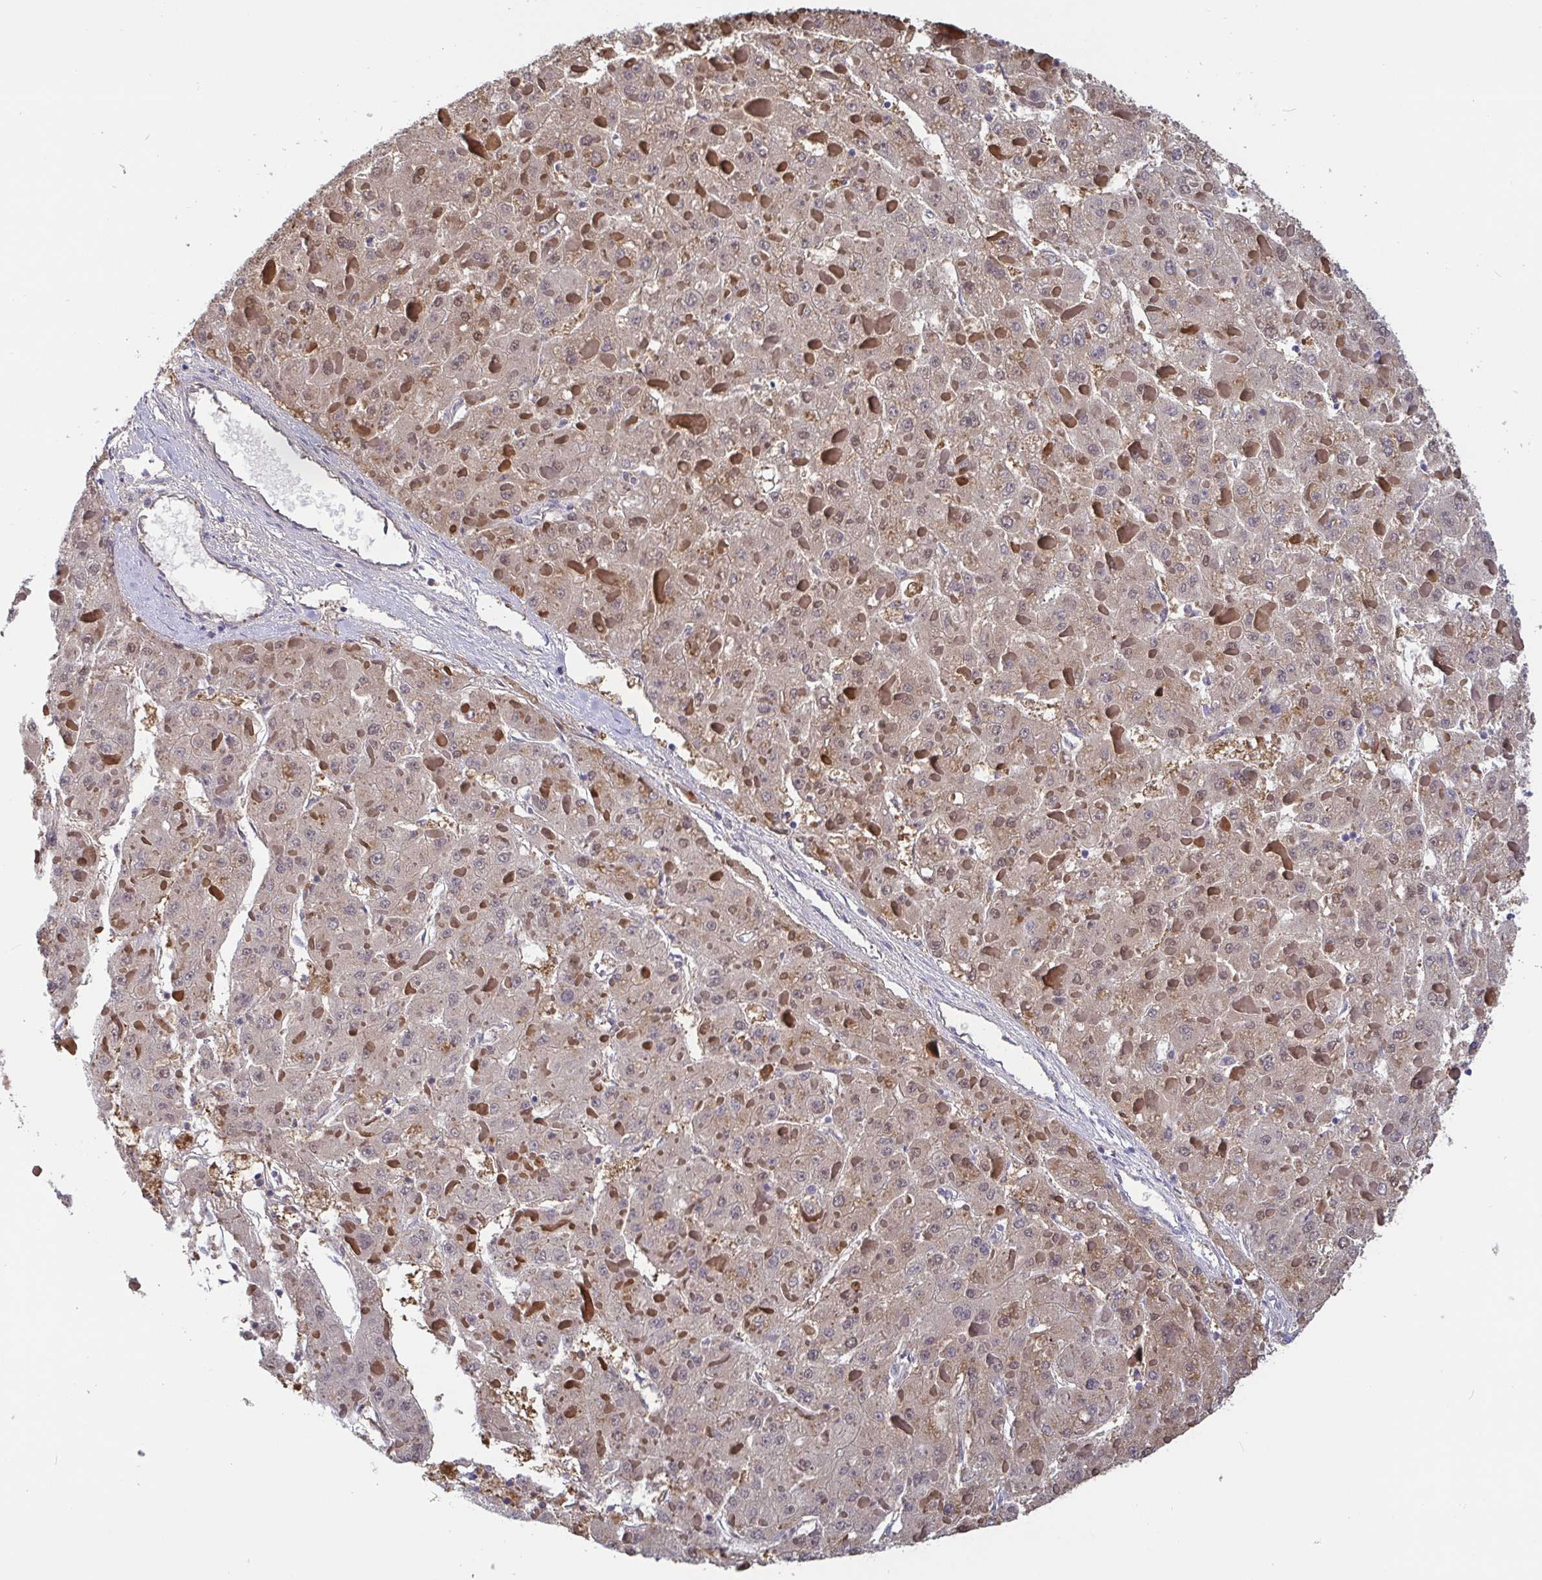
{"staining": {"intensity": "weak", "quantity": "<25%", "location": "cytoplasmic/membranous,nuclear"}, "tissue": "liver cancer", "cell_type": "Tumor cells", "image_type": "cancer", "snomed": [{"axis": "morphology", "description": "Carcinoma, Hepatocellular, NOS"}, {"axis": "topography", "description": "Liver"}], "caption": "This is an immunohistochemistry (IHC) photomicrograph of liver hepatocellular carcinoma. There is no expression in tumor cells.", "gene": "IDH1", "patient": {"sex": "female", "age": 73}}